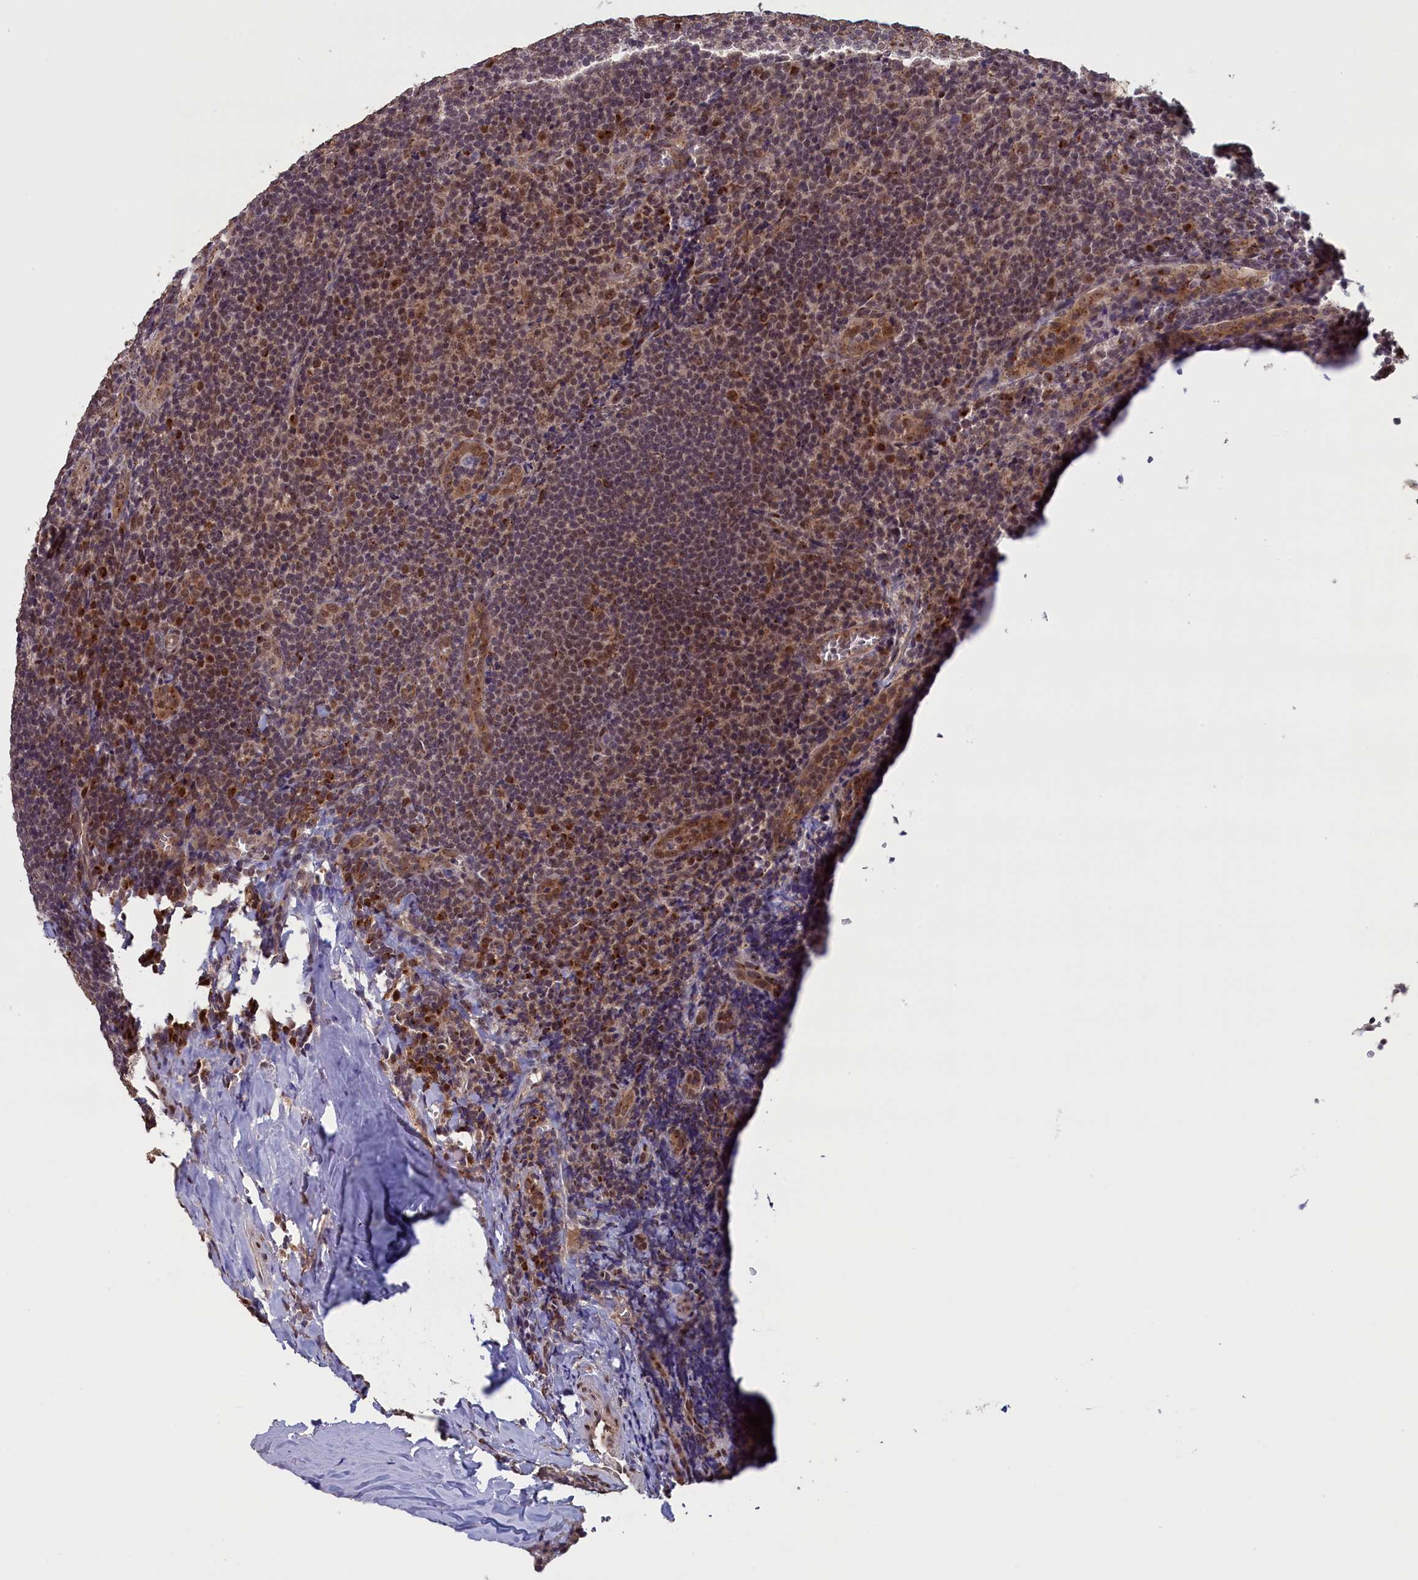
{"staining": {"intensity": "weak", "quantity": "<25%", "location": "nuclear"}, "tissue": "tonsil", "cell_type": "Germinal center cells", "image_type": "normal", "snomed": [{"axis": "morphology", "description": "Normal tissue, NOS"}, {"axis": "topography", "description": "Tonsil"}], "caption": "DAB immunohistochemical staining of normal tonsil displays no significant positivity in germinal center cells. (DAB (3,3'-diaminobenzidine) immunohistochemistry with hematoxylin counter stain).", "gene": "PIGQ", "patient": {"sex": "male", "age": 27}}